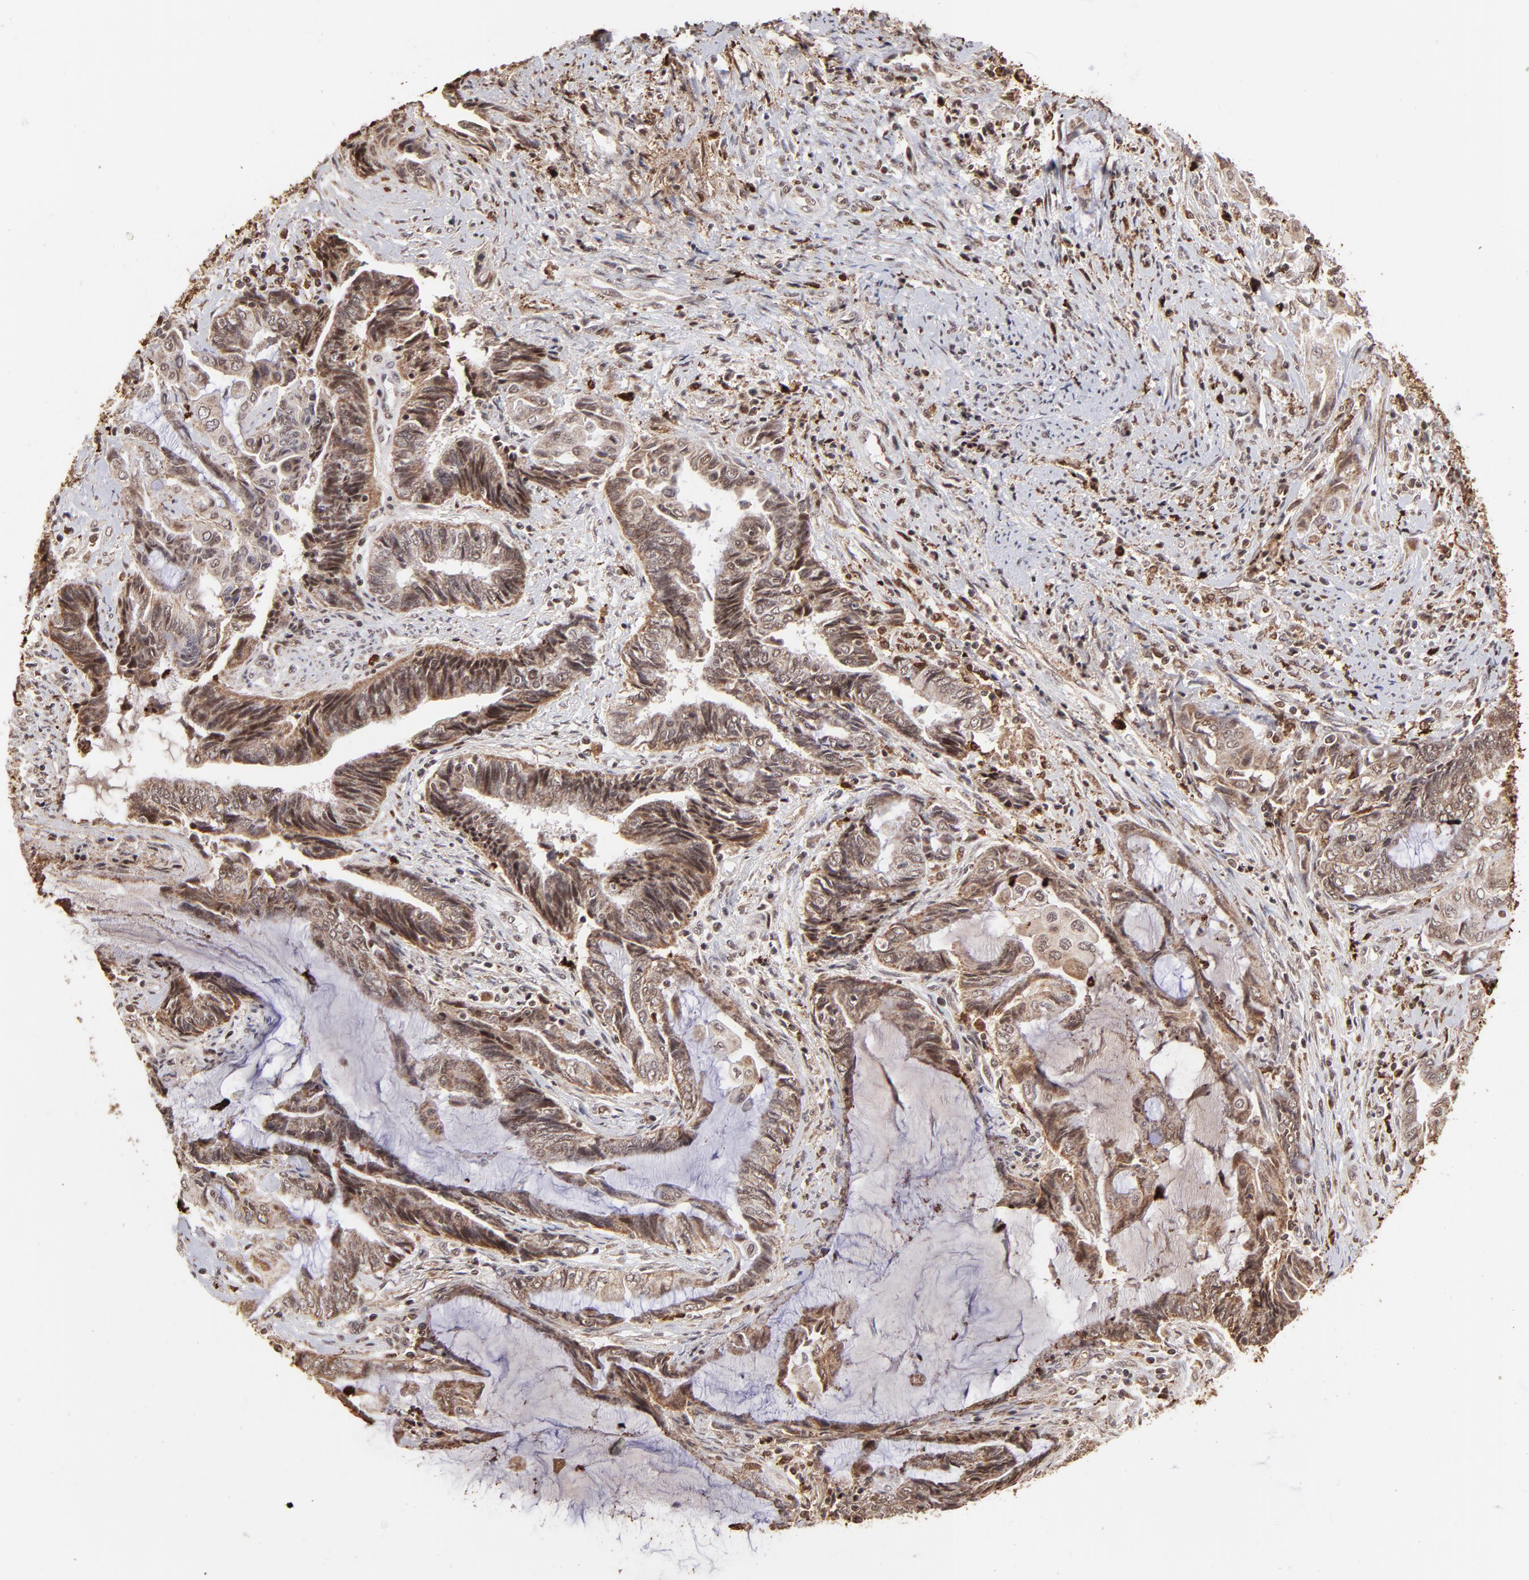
{"staining": {"intensity": "moderate", "quantity": ">75%", "location": "cytoplasmic/membranous,nuclear"}, "tissue": "endometrial cancer", "cell_type": "Tumor cells", "image_type": "cancer", "snomed": [{"axis": "morphology", "description": "Adenocarcinoma, NOS"}, {"axis": "topography", "description": "Uterus"}, {"axis": "topography", "description": "Endometrium"}], "caption": "Adenocarcinoma (endometrial) stained for a protein displays moderate cytoplasmic/membranous and nuclear positivity in tumor cells.", "gene": "ZFX", "patient": {"sex": "female", "age": 70}}